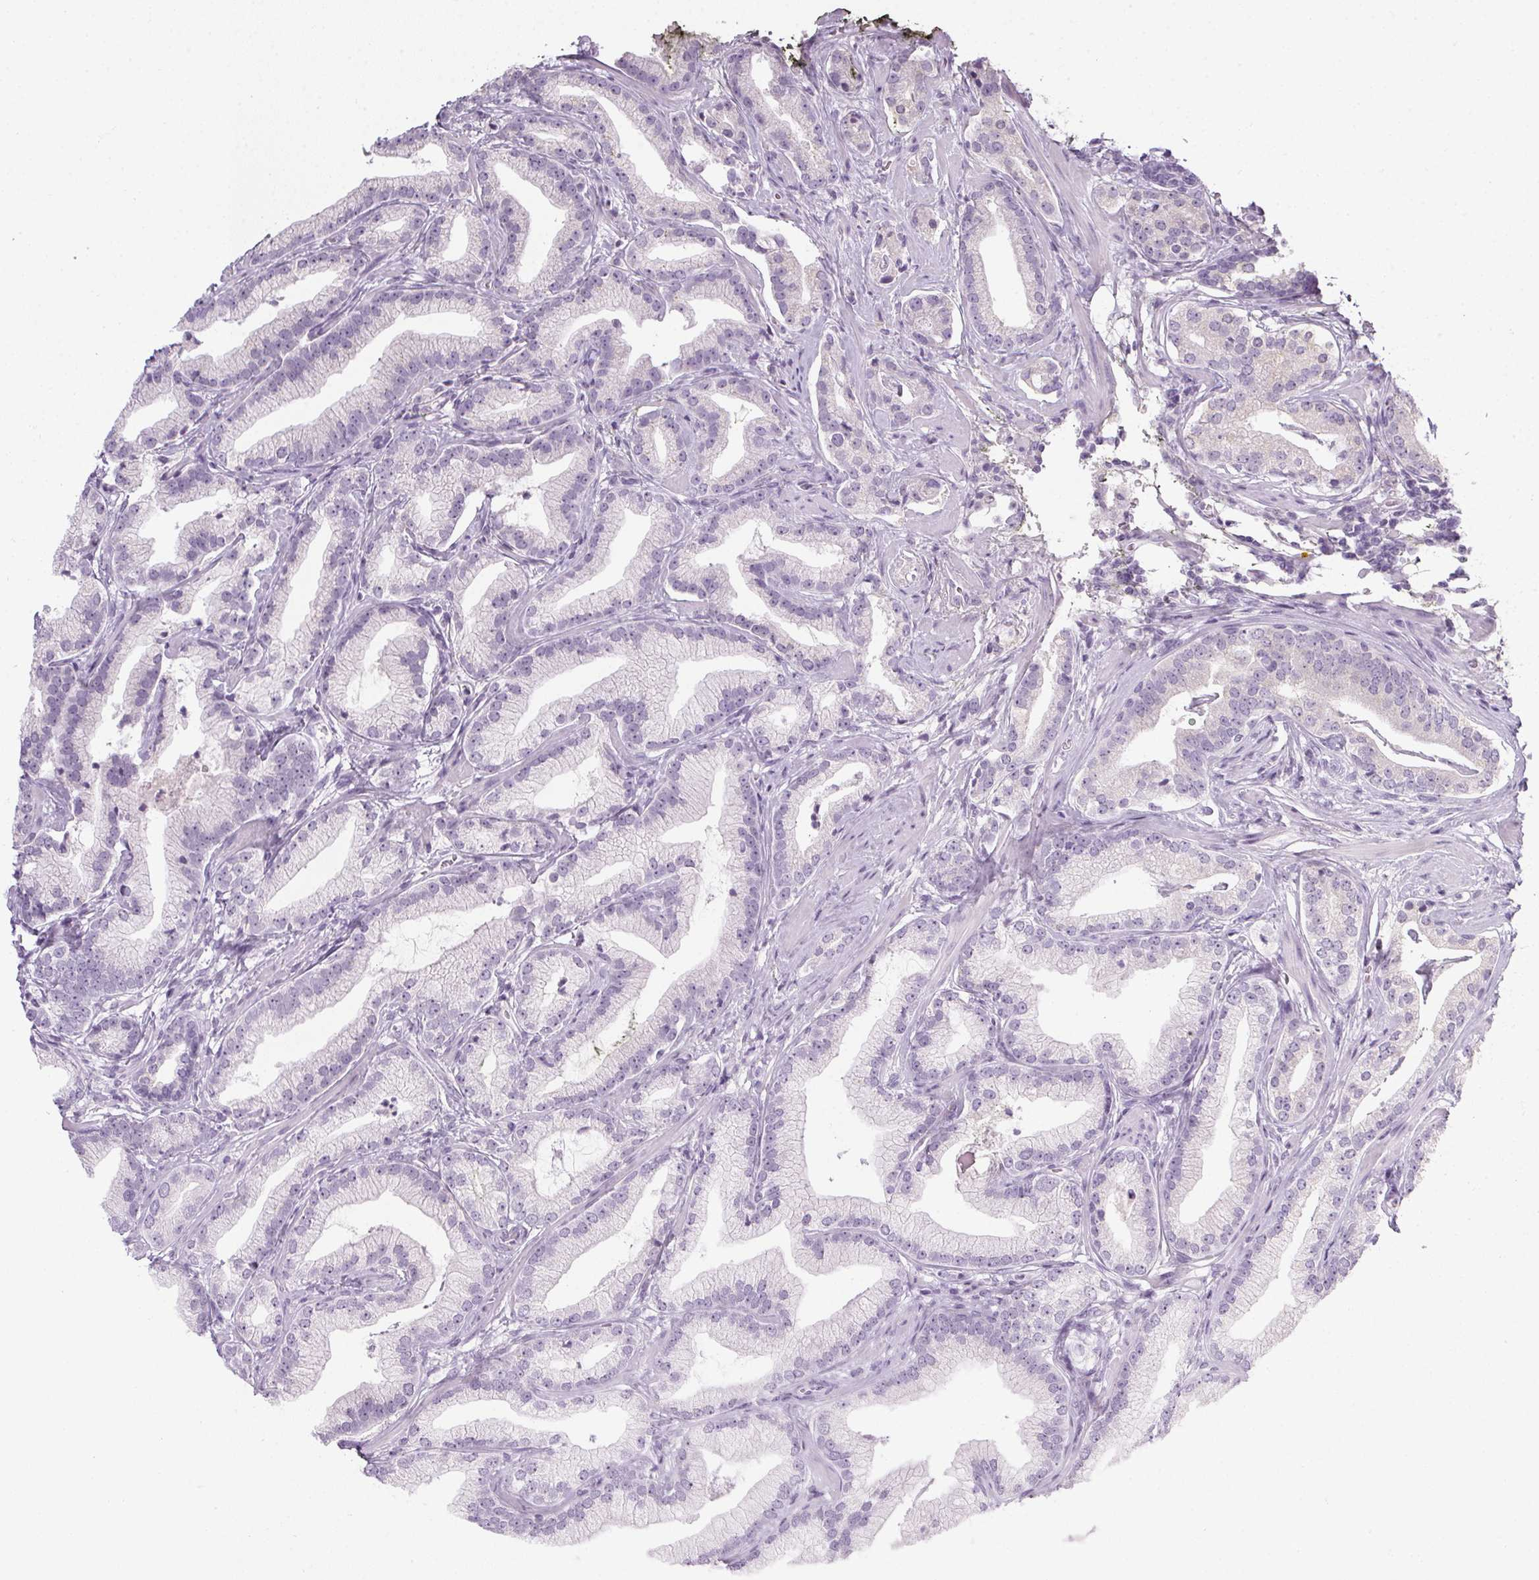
{"staining": {"intensity": "negative", "quantity": "none", "location": "none"}, "tissue": "prostate cancer", "cell_type": "Tumor cells", "image_type": "cancer", "snomed": [{"axis": "morphology", "description": "Adenocarcinoma, Low grade"}, {"axis": "topography", "description": "Prostate"}], "caption": "This is a histopathology image of immunohistochemistry staining of prostate cancer (low-grade adenocarcinoma), which shows no positivity in tumor cells.", "gene": "TMEM72", "patient": {"sex": "male", "age": 62}}